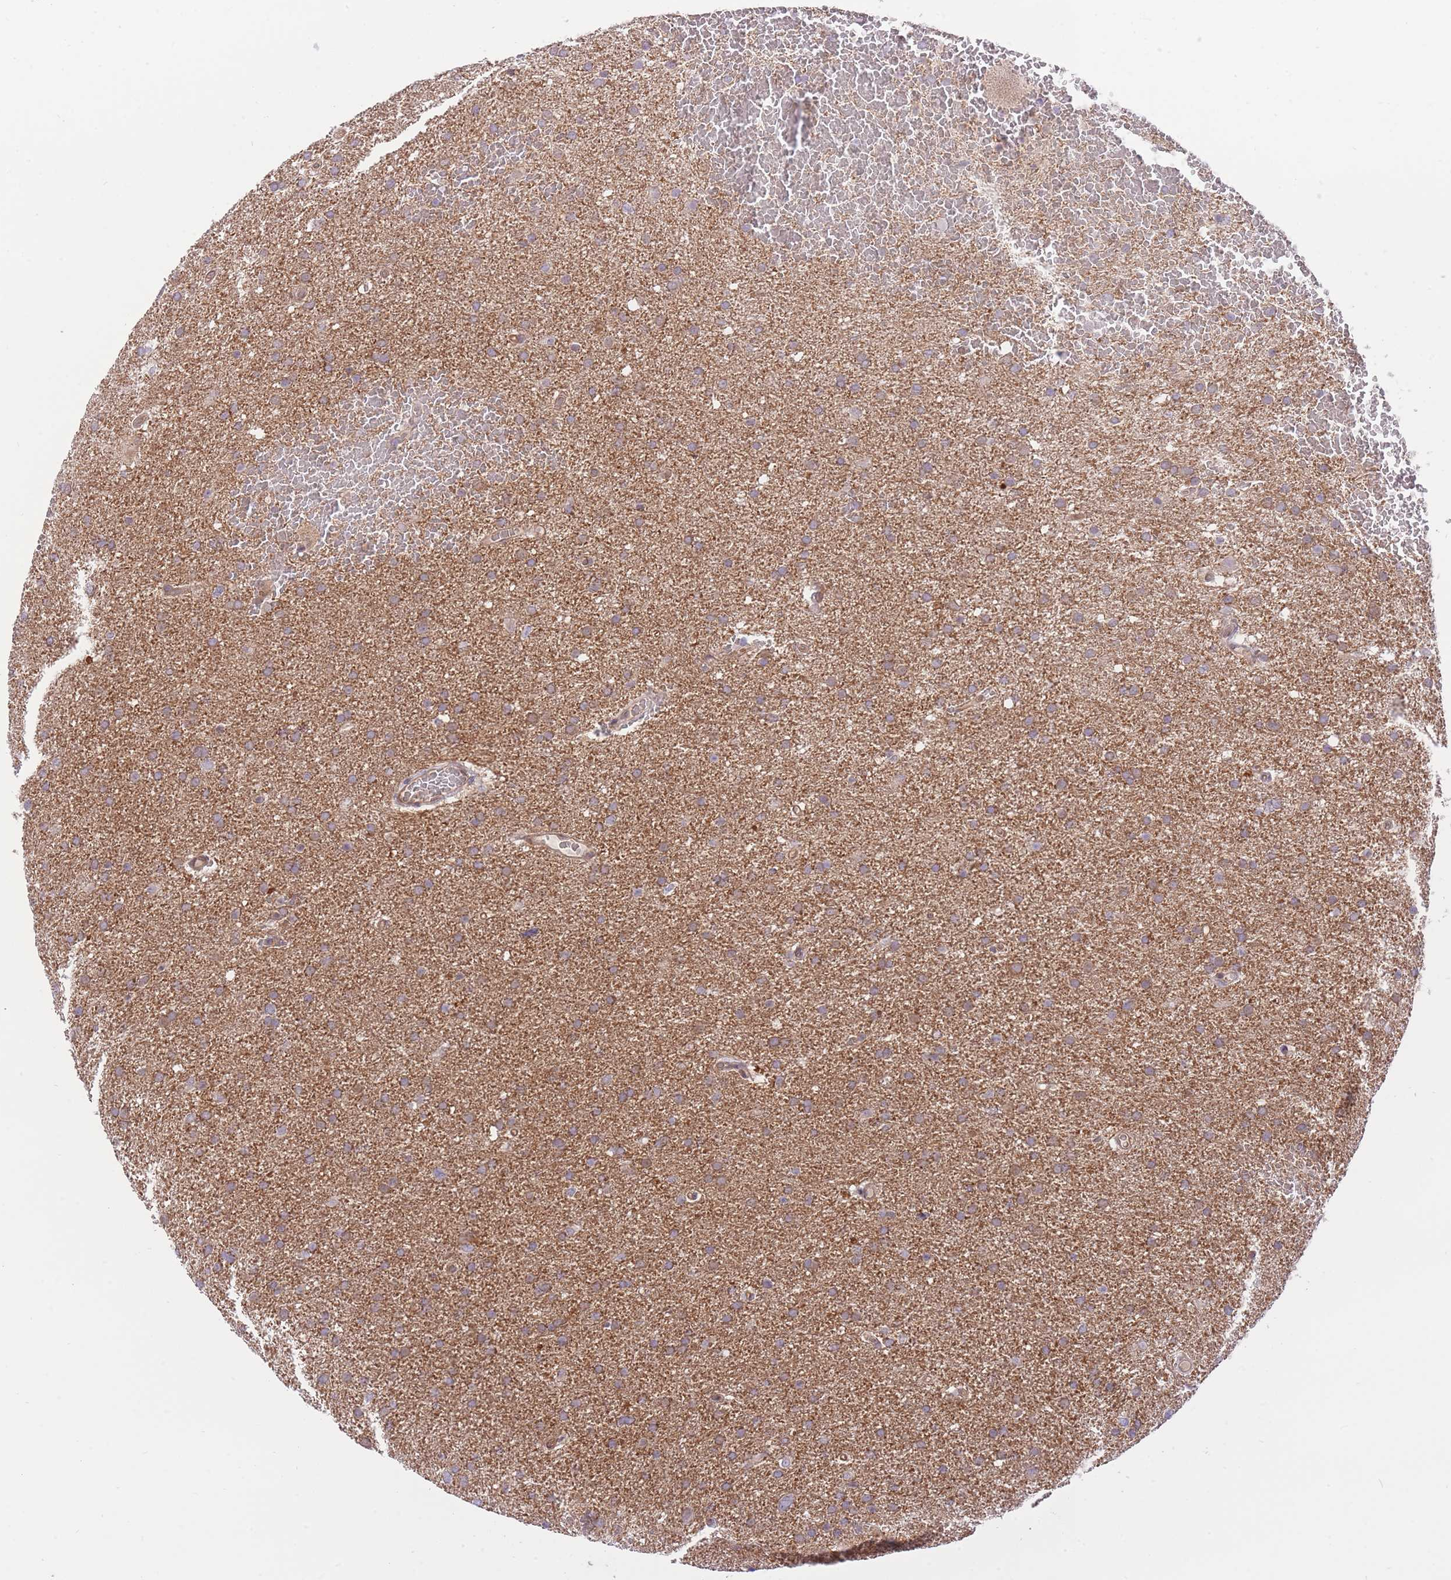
{"staining": {"intensity": "moderate", "quantity": ">75%", "location": "cytoplasmic/membranous"}, "tissue": "glioma", "cell_type": "Tumor cells", "image_type": "cancer", "snomed": [{"axis": "morphology", "description": "Glioma, malignant, High grade"}, {"axis": "topography", "description": "Cerebral cortex"}], "caption": "Immunohistochemical staining of human malignant high-grade glioma exhibits medium levels of moderate cytoplasmic/membranous protein positivity in approximately >75% of tumor cells.", "gene": "PREP", "patient": {"sex": "female", "age": 36}}